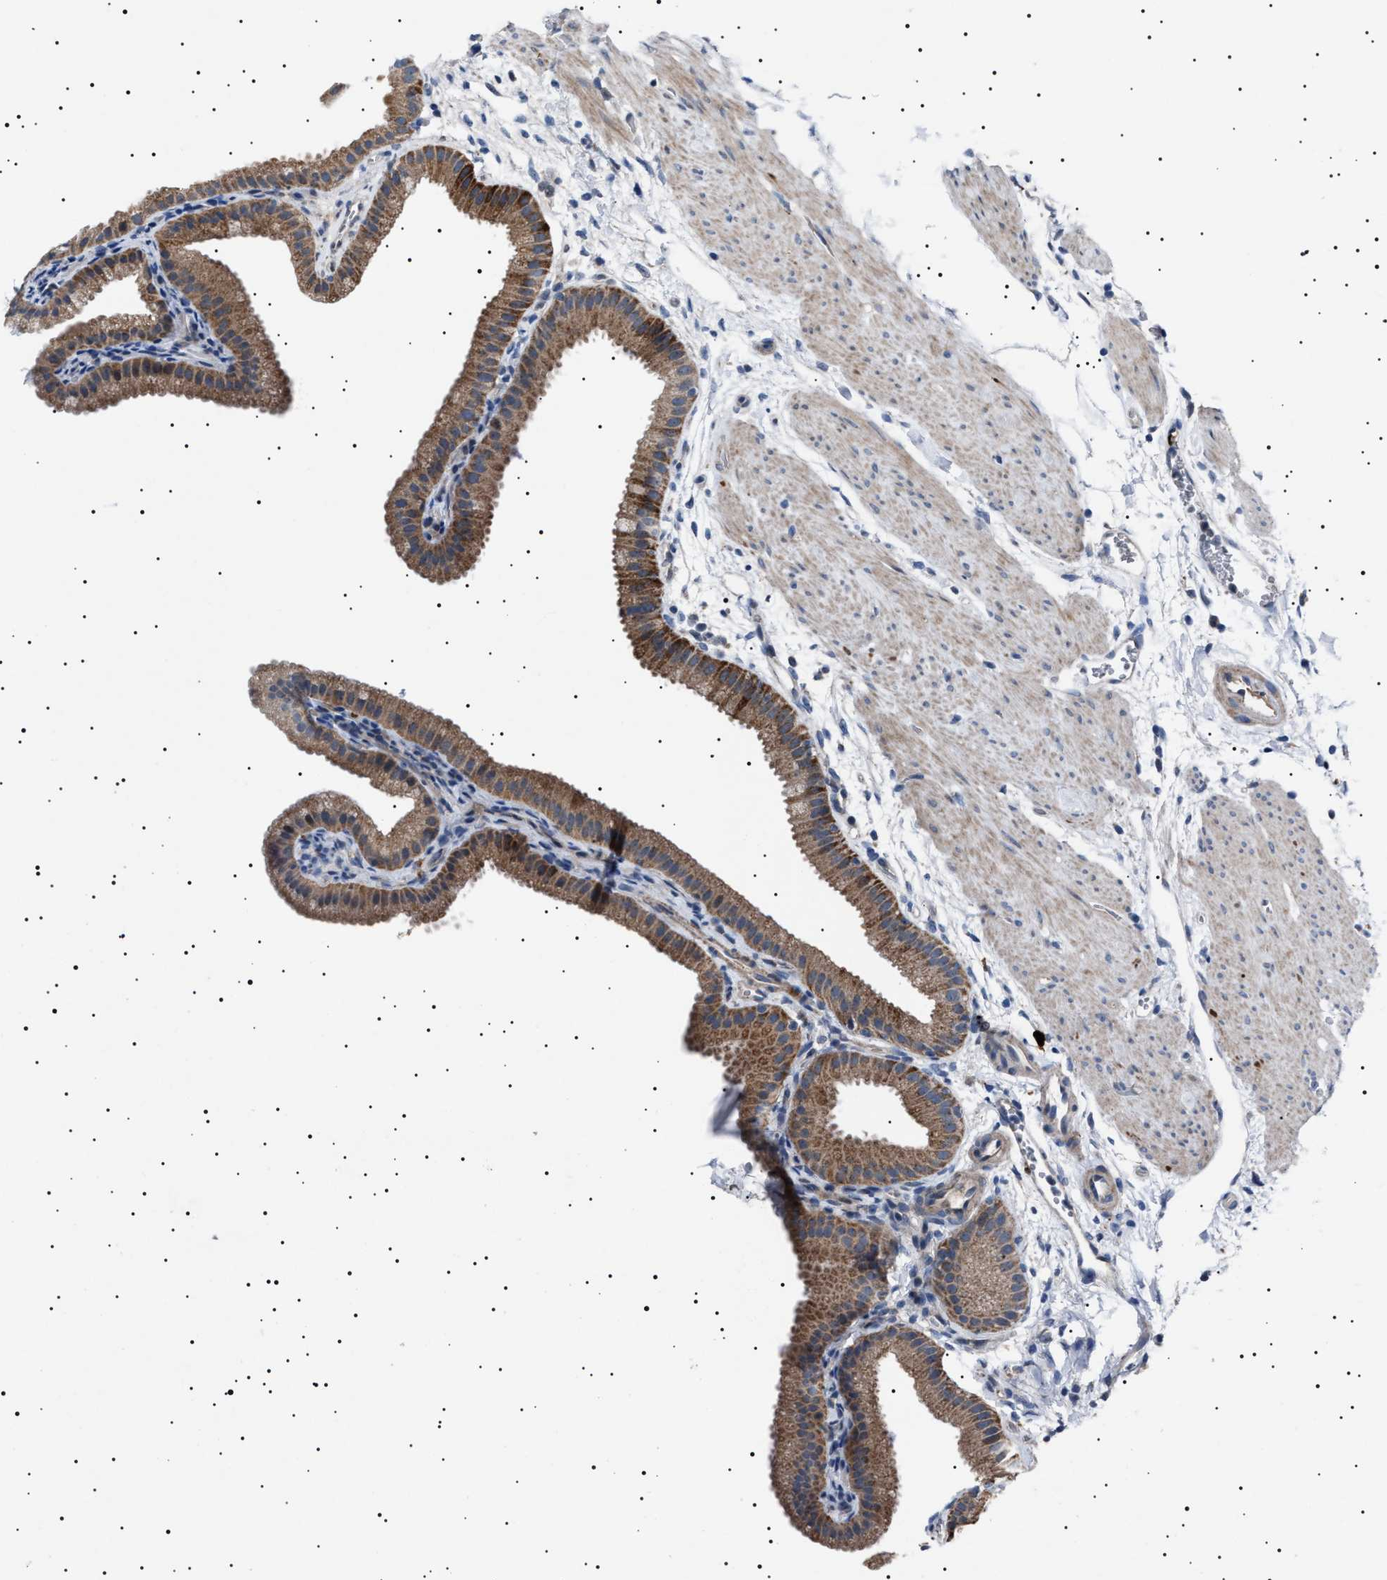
{"staining": {"intensity": "moderate", "quantity": ">75%", "location": "cytoplasmic/membranous"}, "tissue": "gallbladder", "cell_type": "Glandular cells", "image_type": "normal", "snomed": [{"axis": "morphology", "description": "Normal tissue, NOS"}, {"axis": "topography", "description": "Gallbladder"}], "caption": "About >75% of glandular cells in unremarkable human gallbladder show moderate cytoplasmic/membranous protein expression as visualized by brown immunohistochemical staining.", "gene": "PTRH1", "patient": {"sex": "female", "age": 64}}